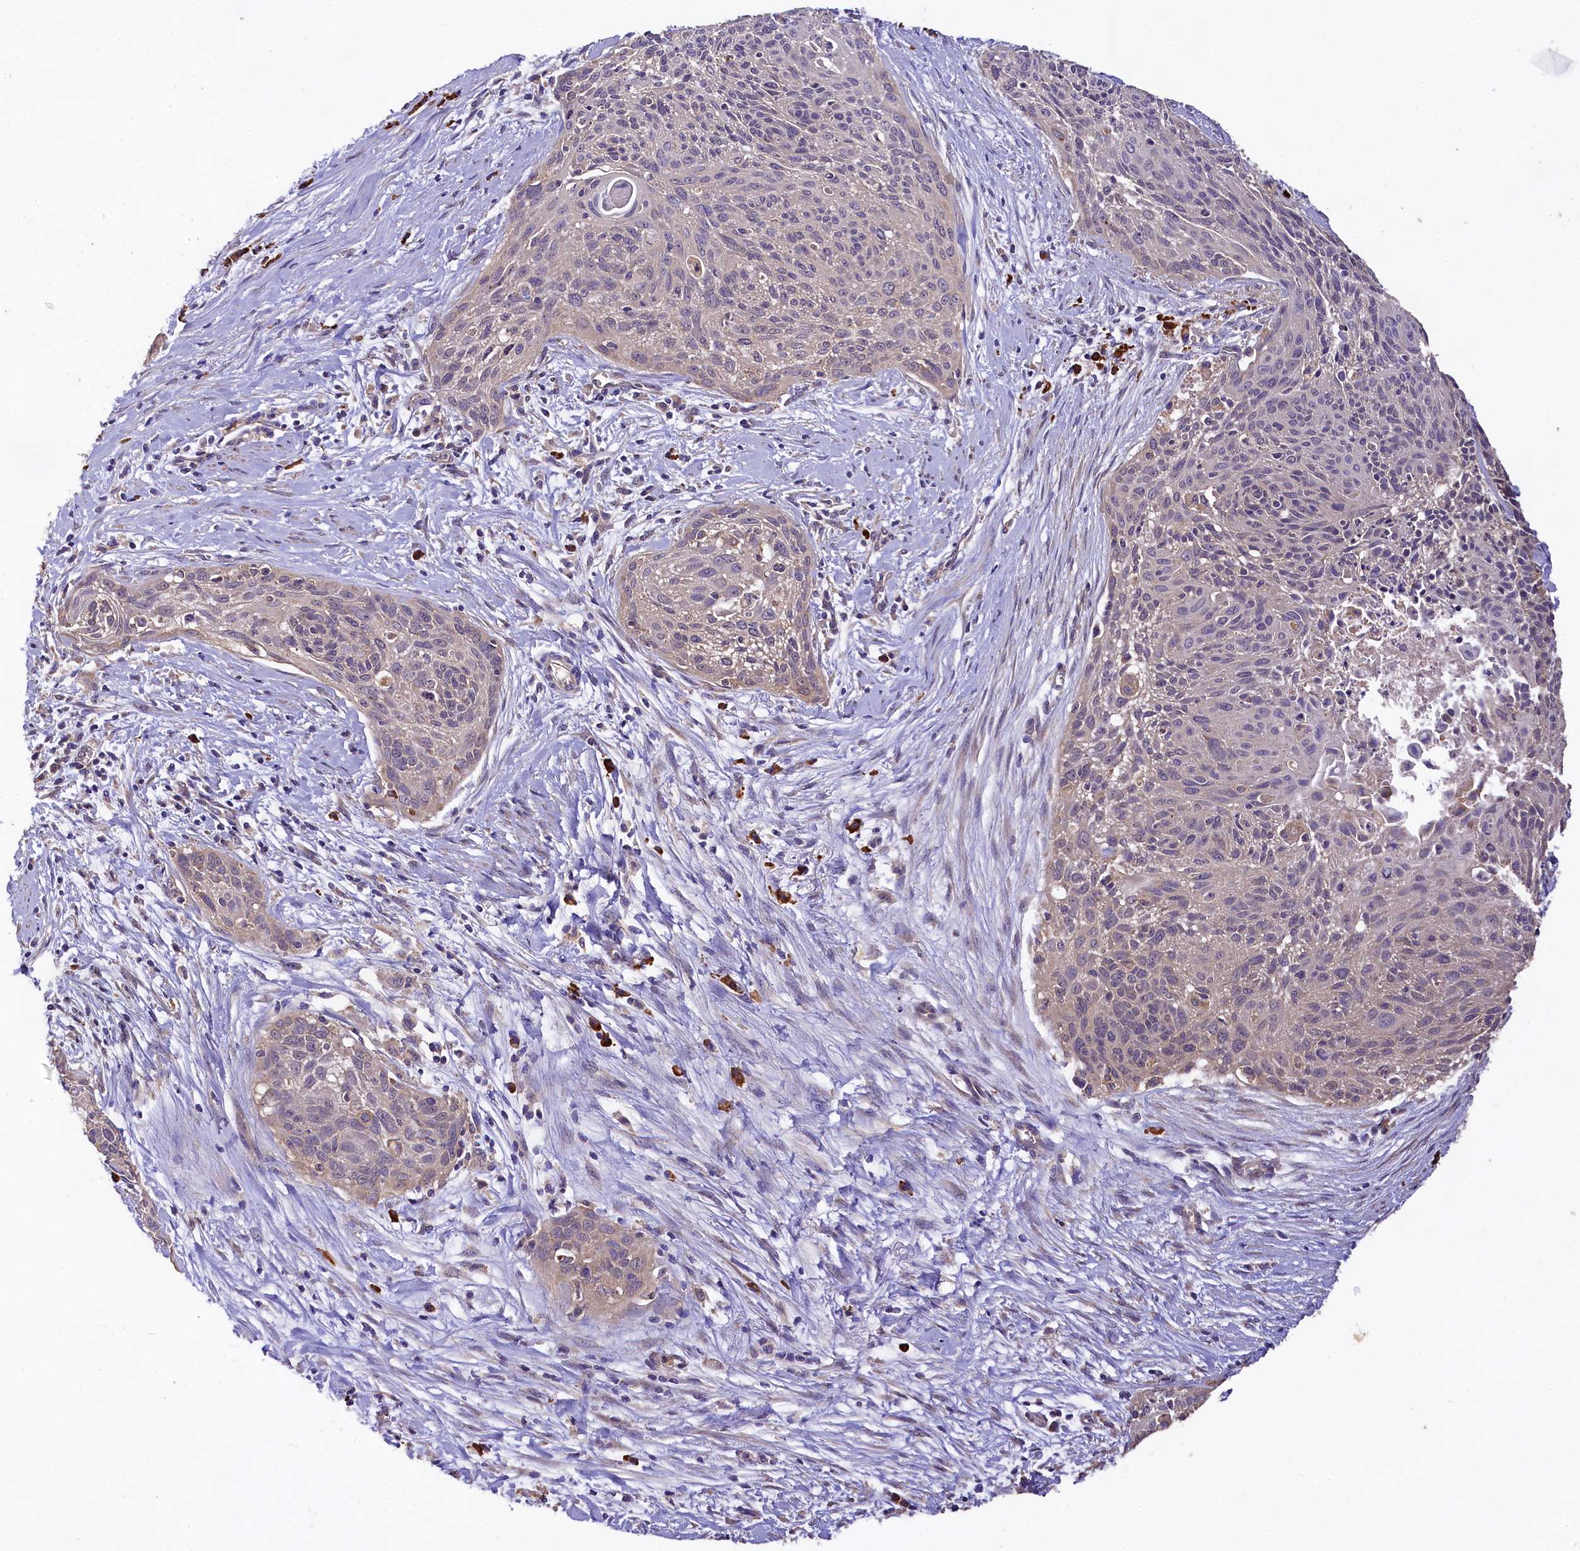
{"staining": {"intensity": "weak", "quantity": "<25%", "location": "cytoplasmic/membranous"}, "tissue": "cervical cancer", "cell_type": "Tumor cells", "image_type": "cancer", "snomed": [{"axis": "morphology", "description": "Squamous cell carcinoma, NOS"}, {"axis": "topography", "description": "Cervix"}], "caption": "Immunohistochemistry (IHC) micrograph of cervical cancer (squamous cell carcinoma) stained for a protein (brown), which shows no expression in tumor cells.", "gene": "ENKD1", "patient": {"sex": "female", "age": 55}}